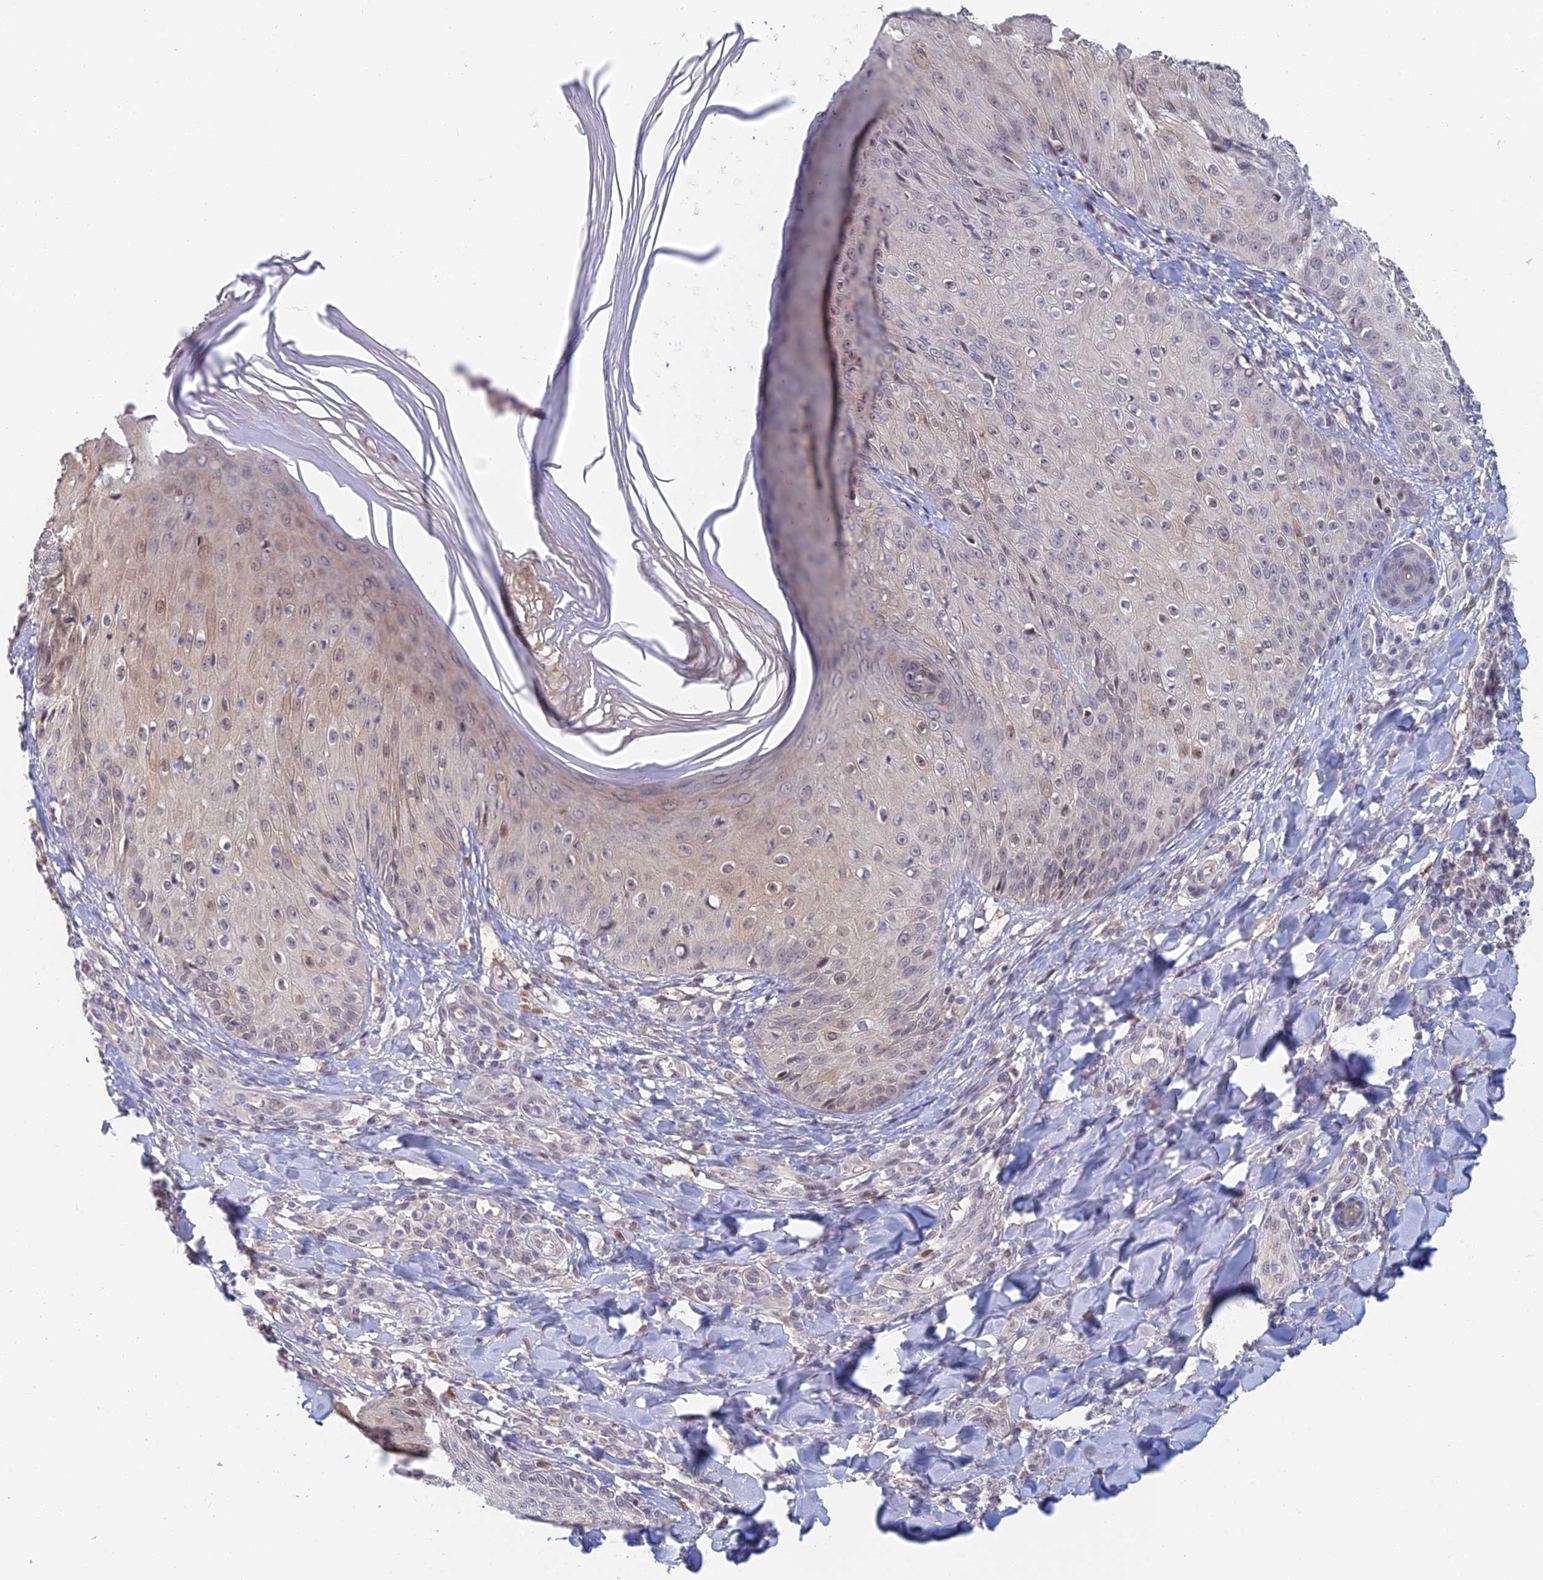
{"staining": {"intensity": "strong", "quantity": "25%-75%", "location": "nuclear"}, "tissue": "skin", "cell_type": "Epidermal cells", "image_type": "normal", "snomed": [{"axis": "morphology", "description": "Normal tissue, NOS"}, {"axis": "morphology", "description": "Inflammation, NOS"}, {"axis": "topography", "description": "Soft tissue"}, {"axis": "topography", "description": "Anal"}], "caption": "Skin stained with a brown dye displays strong nuclear positive staining in about 25%-75% of epidermal cells.", "gene": "ZUP1", "patient": {"sex": "female", "age": 15}}